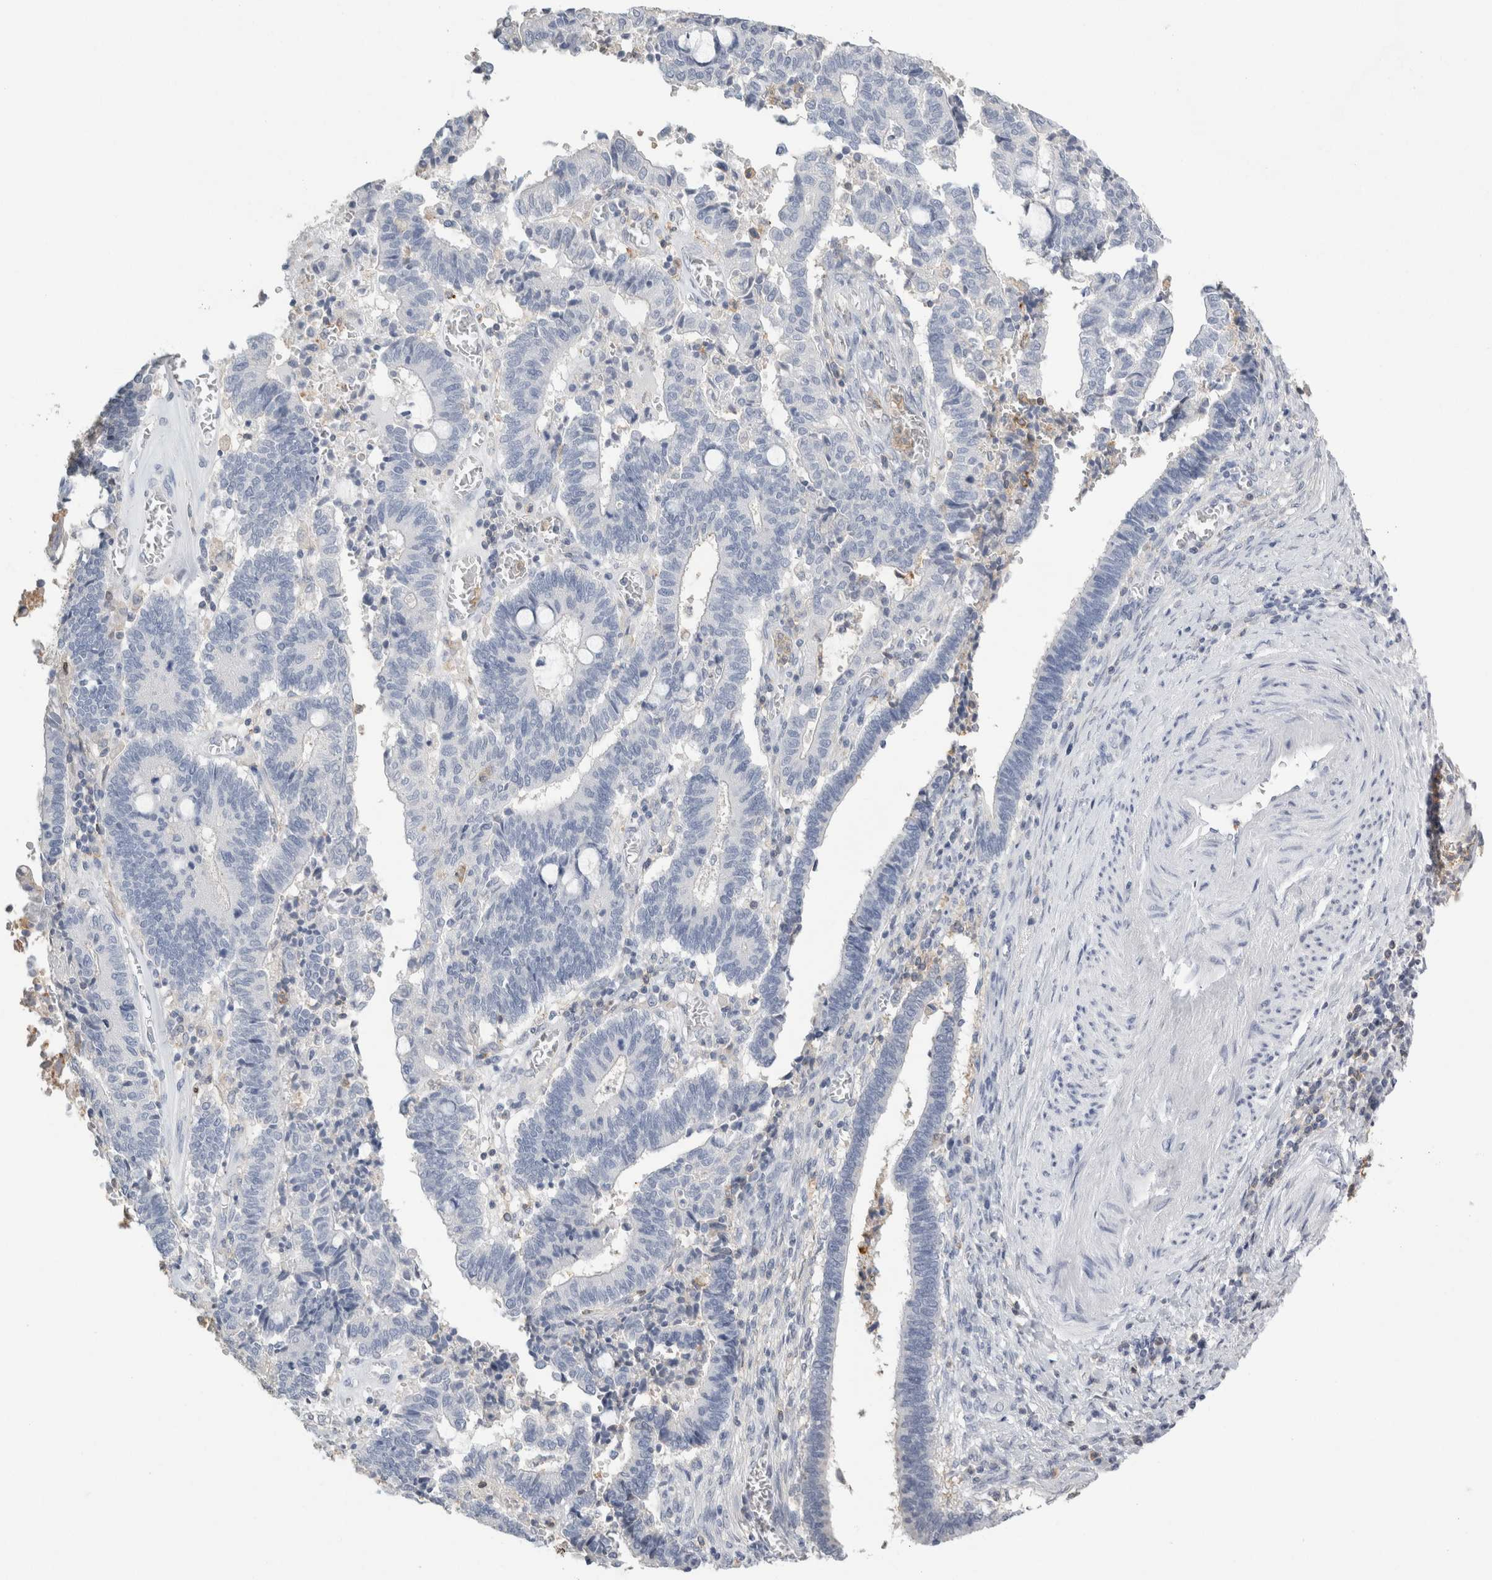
{"staining": {"intensity": "negative", "quantity": "none", "location": "none"}, "tissue": "cervical cancer", "cell_type": "Tumor cells", "image_type": "cancer", "snomed": [{"axis": "morphology", "description": "Adenocarcinoma, NOS"}, {"axis": "topography", "description": "Cervix"}], "caption": "DAB immunohistochemical staining of human cervical adenocarcinoma demonstrates no significant expression in tumor cells.", "gene": "P2RY2", "patient": {"sex": "female", "age": 44}}